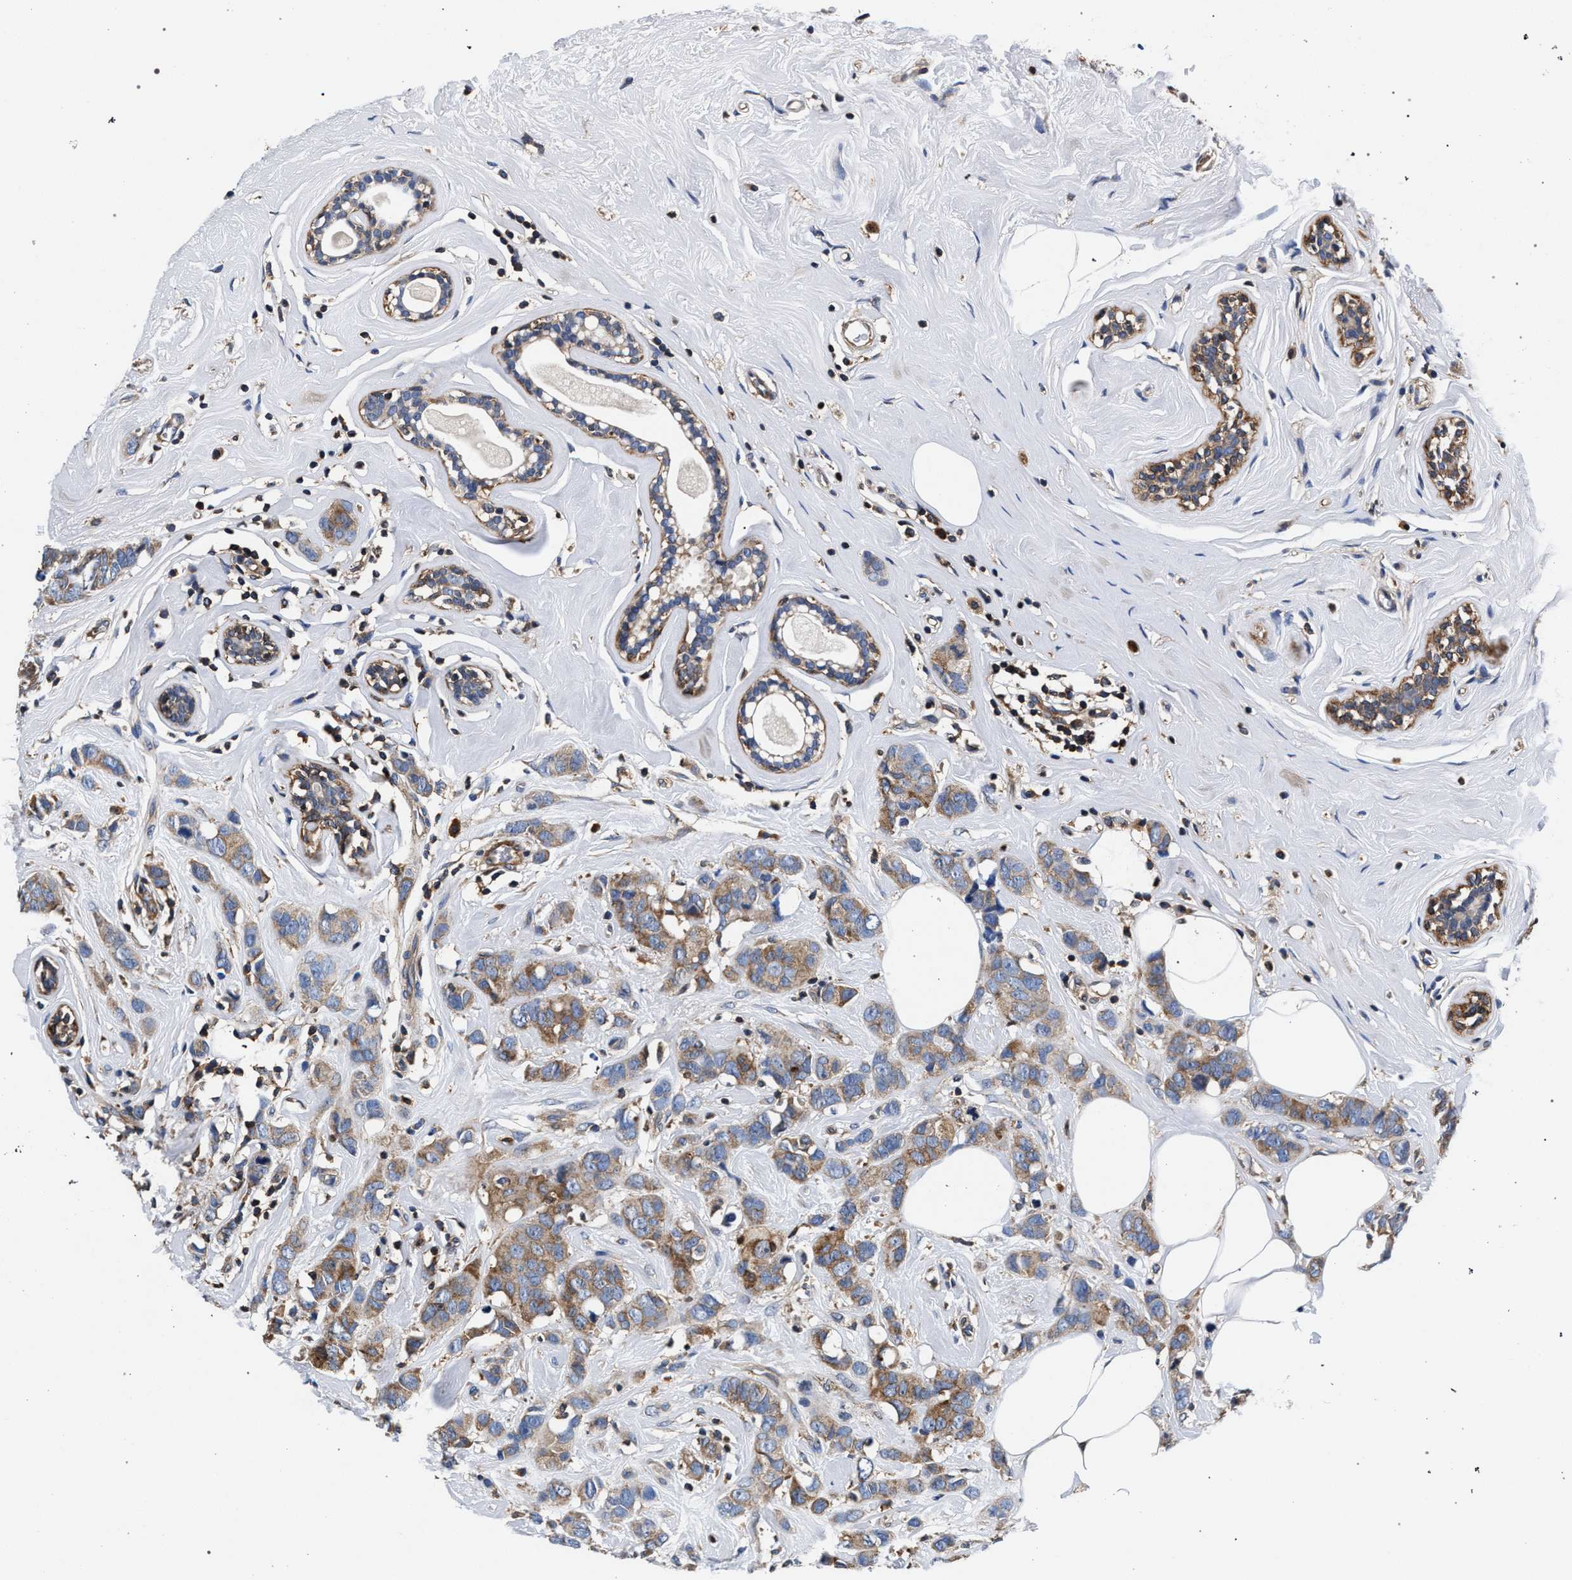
{"staining": {"intensity": "moderate", "quantity": ">75%", "location": "cytoplasmic/membranous"}, "tissue": "breast cancer", "cell_type": "Tumor cells", "image_type": "cancer", "snomed": [{"axis": "morphology", "description": "Normal tissue, NOS"}, {"axis": "morphology", "description": "Duct carcinoma"}, {"axis": "topography", "description": "Breast"}], "caption": "Infiltrating ductal carcinoma (breast) tissue exhibits moderate cytoplasmic/membranous expression in about >75% of tumor cells", "gene": "LASP1", "patient": {"sex": "female", "age": 50}}